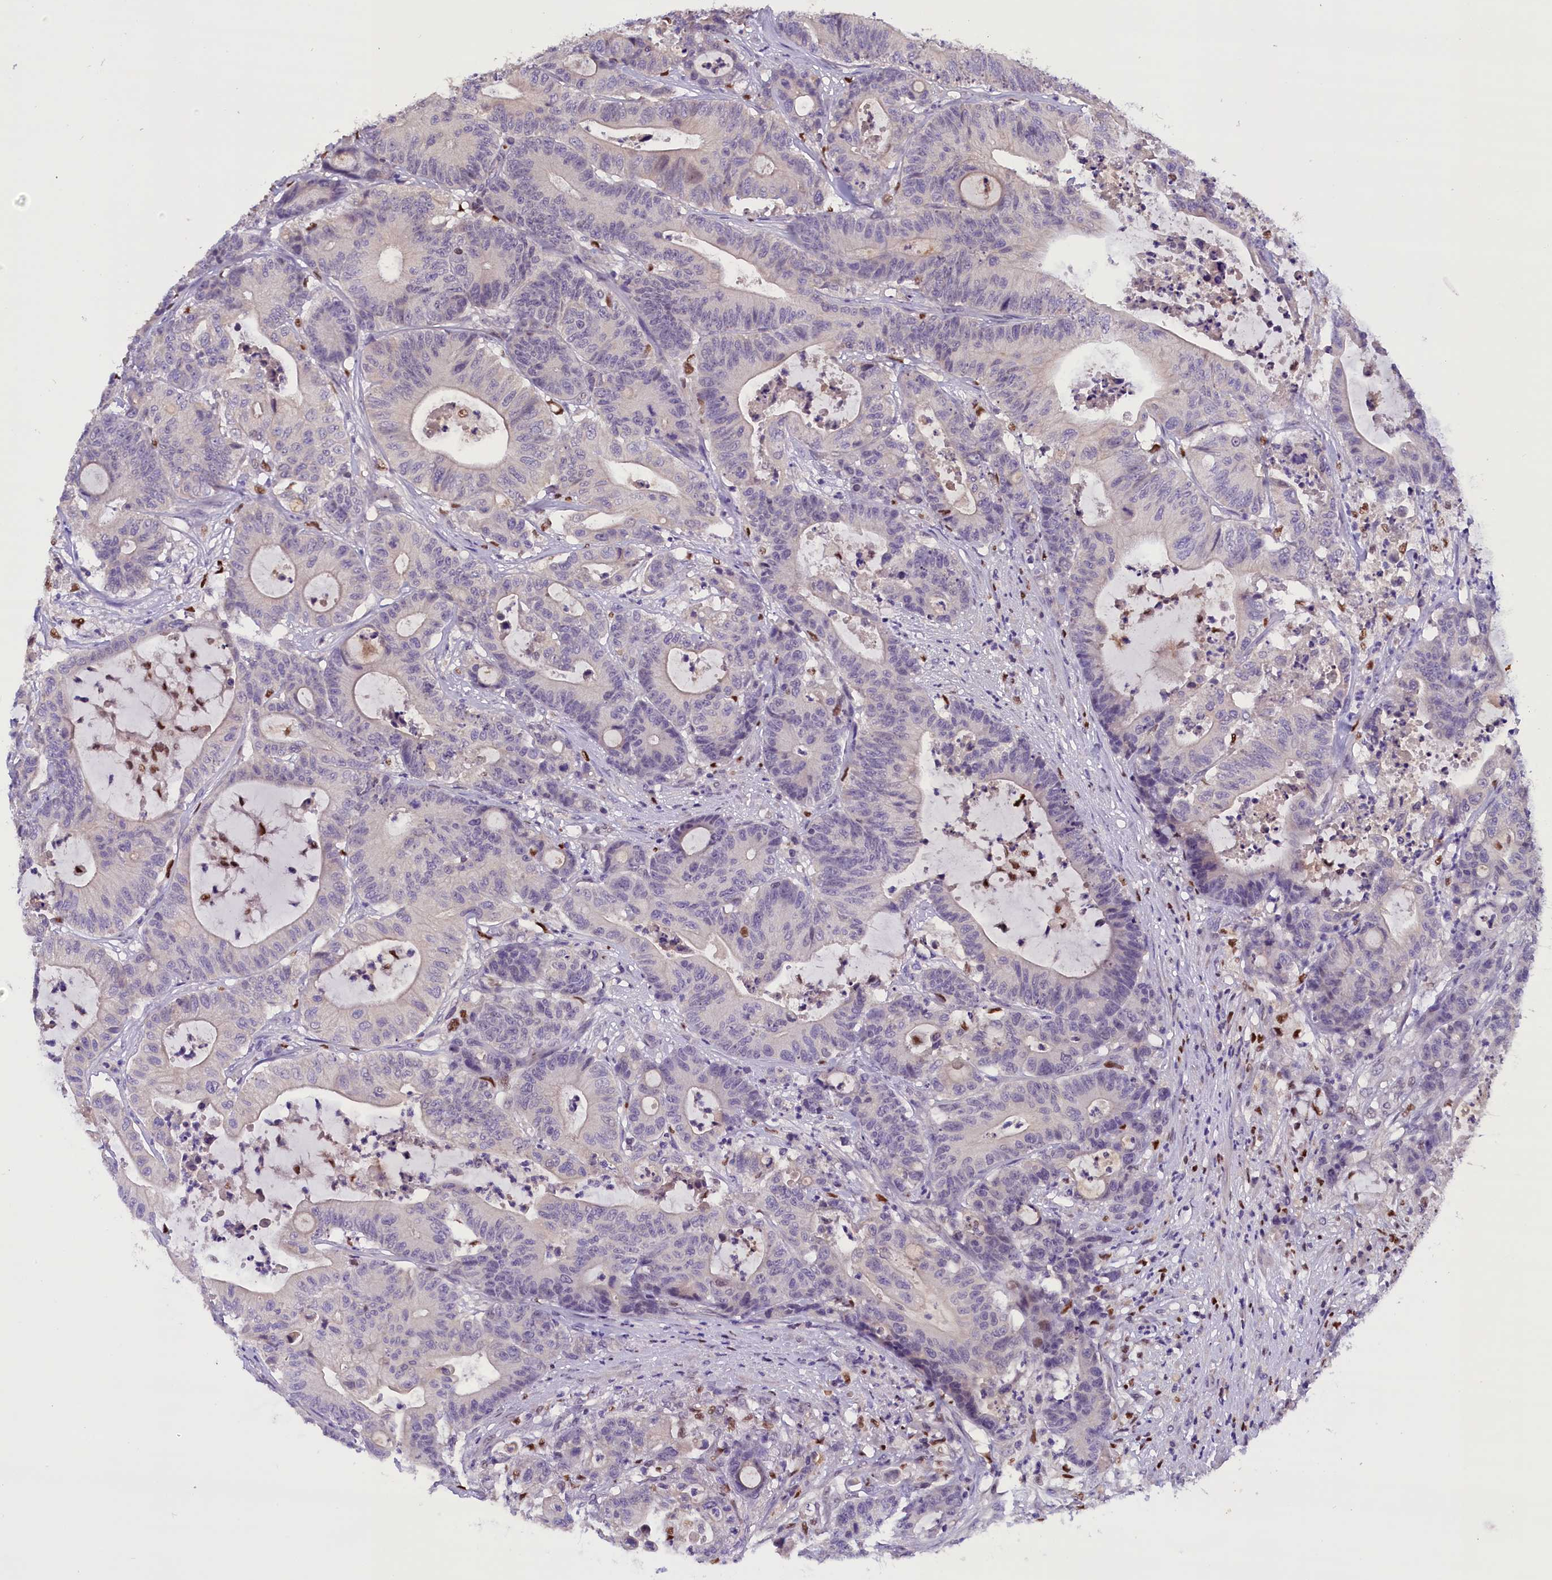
{"staining": {"intensity": "negative", "quantity": "none", "location": "none"}, "tissue": "colorectal cancer", "cell_type": "Tumor cells", "image_type": "cancer", "snomed": [{"axis": "morphology", "description": "Adenocarcinoma, NOS"}, {"axis": "topography", "description": "Colon"}], "caption": "IHC of colorectal cancer (adenocarcinoma) displays no staining in tumor cells.", "gene": "BTBD9", "patient": {"sex": "female", "age": 84}}